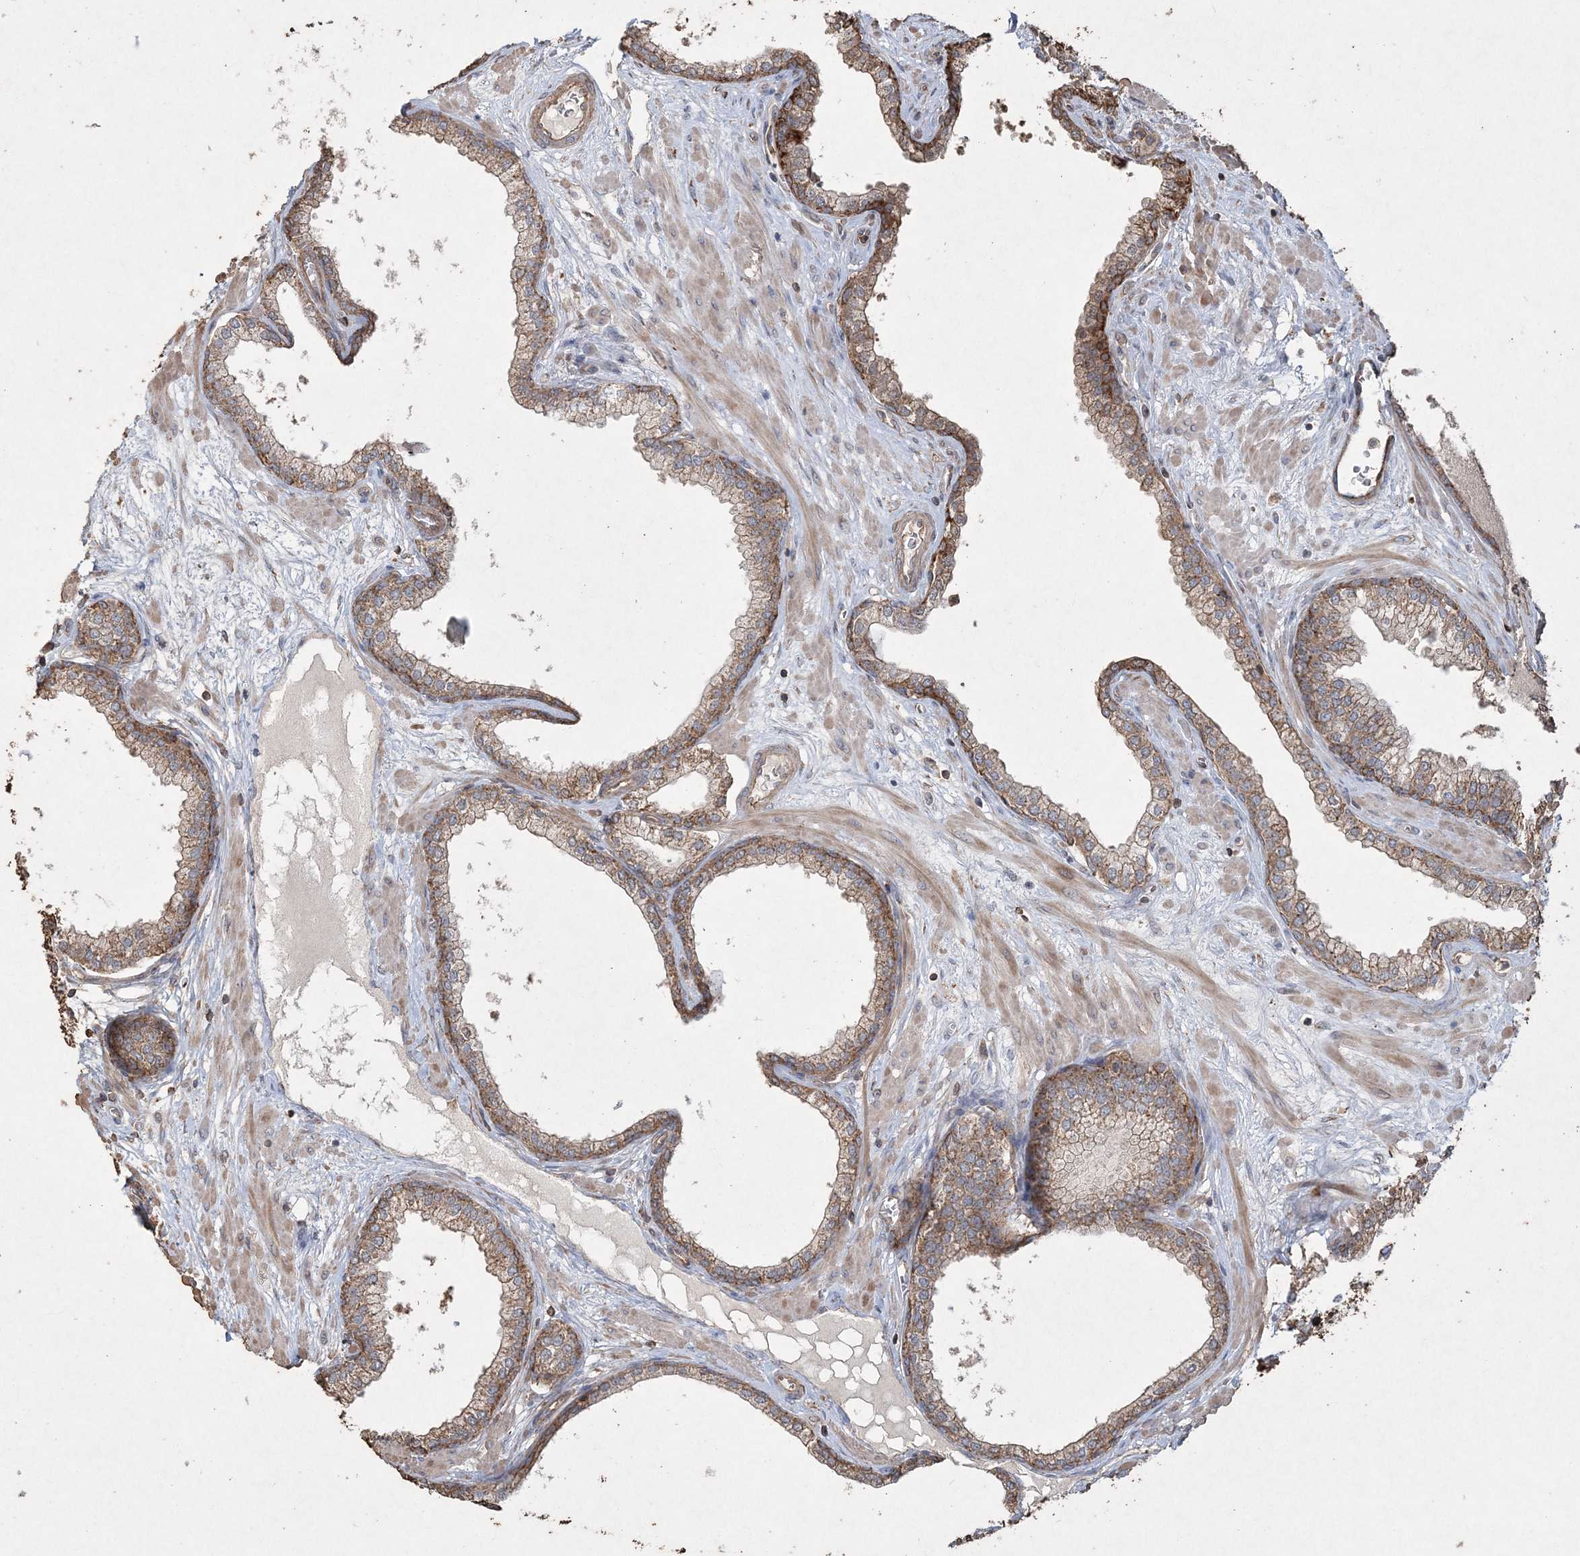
{"staining": {"intensity": "moderate", "quantity": ">75%", "location": "cytoplasmic/membranous"}, "tissue": "prostate", "cell_type": "Glandular cells", "image_type": "normal", "snomed": [{"axis": "morphology", "description": "Normal tissue, NOS"}, {"axis": "morphology", "description": "Urothelial carcinoma, Low grade"}, {"axis": "topography", "description": "Urinary bladder"}, {"axis": "topography", "description": "Prostate"}], "caption": "DAB immunohistochemical staining of normal human prostate demonstrates moderate cytoplasmic/membranous protein staining in about >75% of glandular cells. The staining is performed using DAB (3,3'-diaminobenzidine) brown chromogen to label protein expression. The nuclei are counter-stained blue using hematoxylin.", "gene": "TTC7A", "patient": {"sex": "male", "age": 60}}